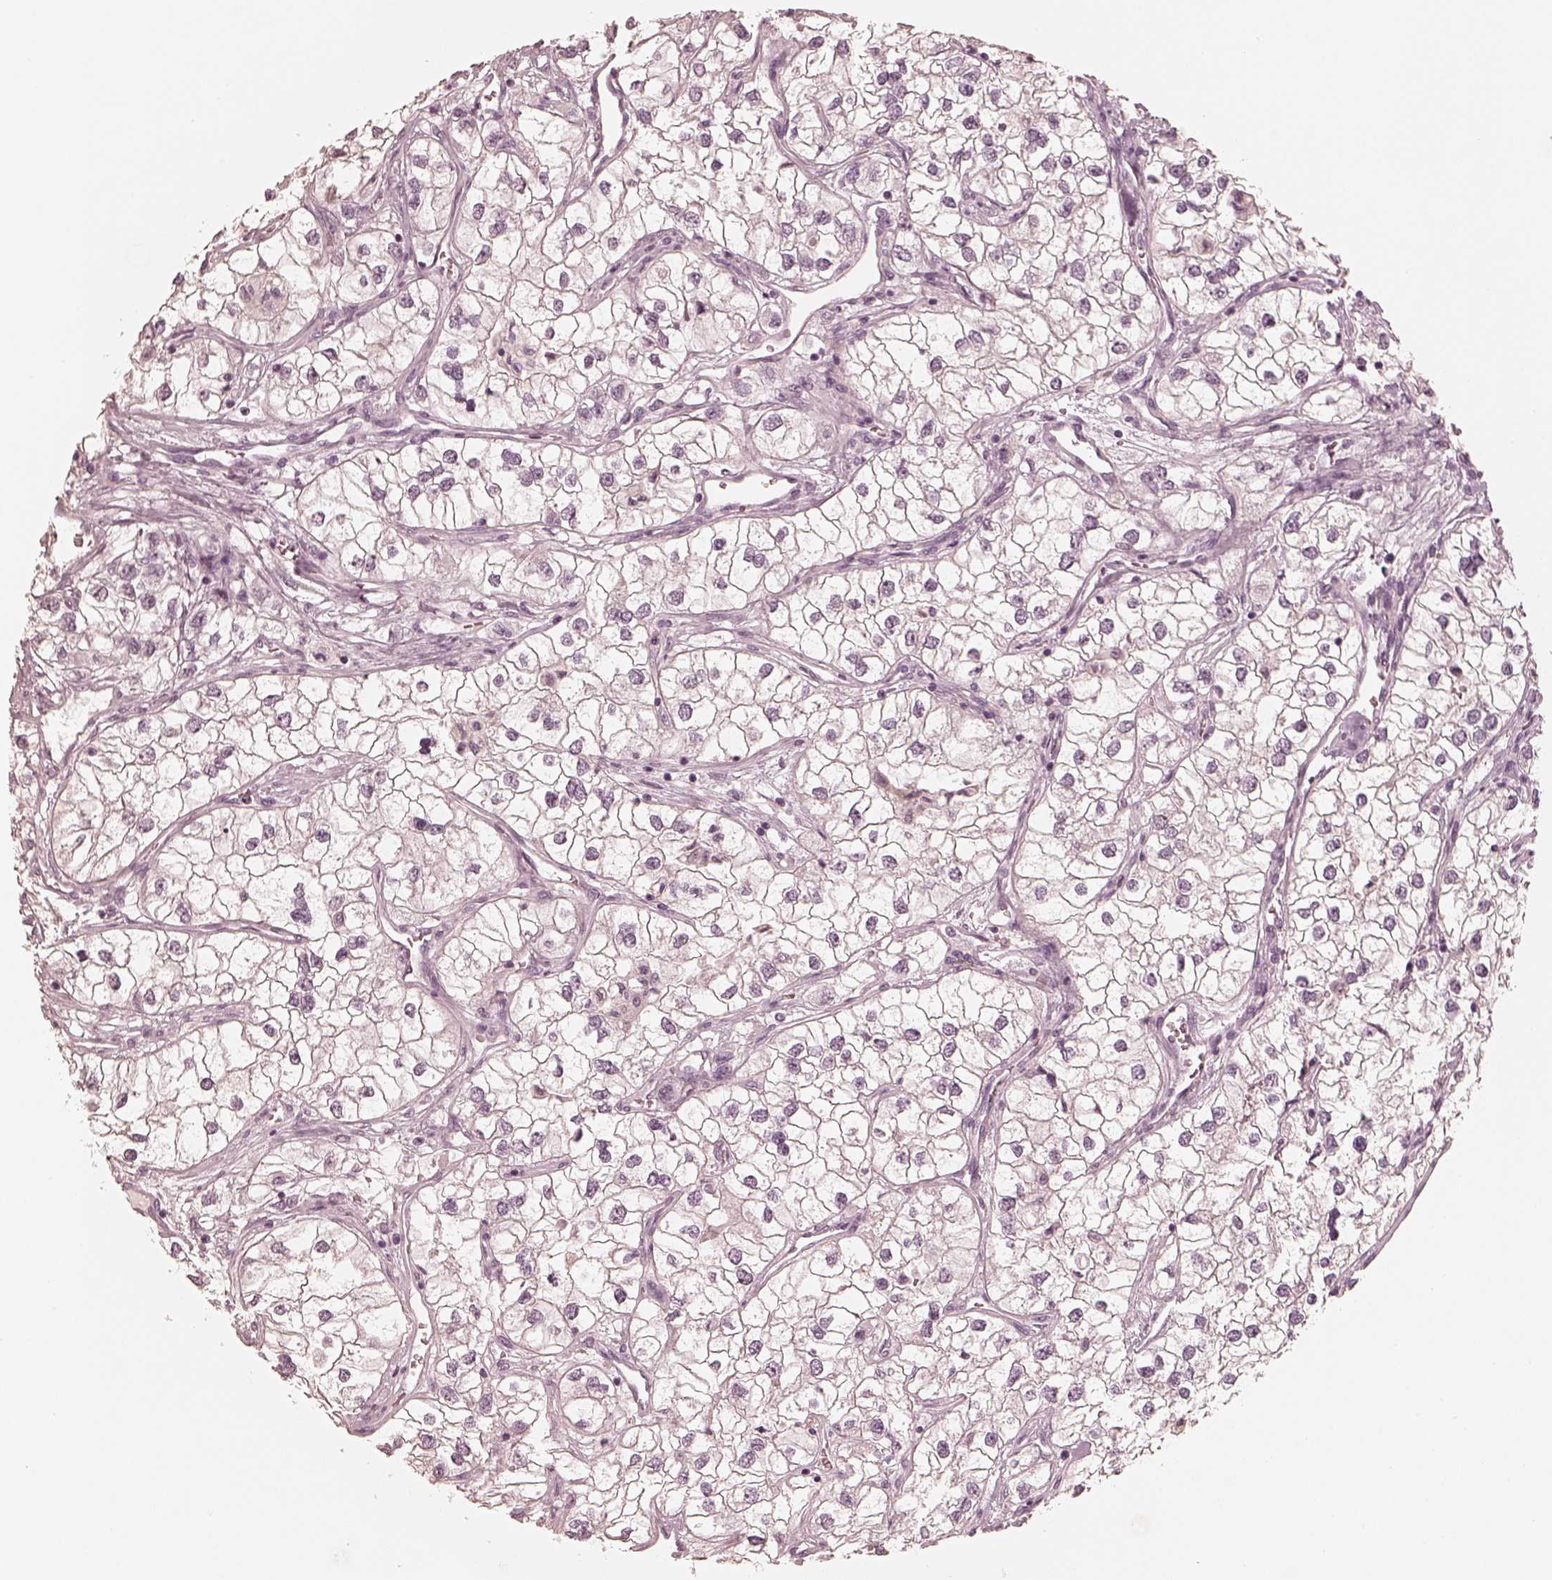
{"staining": {"intensity": "negative", "quantity": "none", "location": "none"}, "tissue": "renal cancer", "cell_type": "Tumor cells", "image_type": "cancer", "snomed": [{"axis": "morphology", "description": "Adenocarcinoma, NOS"}, {"axis": "topography", "description": "Kidney"}], "caption": "An immunohistochemistry (IHC) image of renal adenocarcinoma is shown. There is no staining in tumor cells of renal adenocarcinoma.", "gene": "CALR3", "patient": {"sex": "male", "age": 59}}